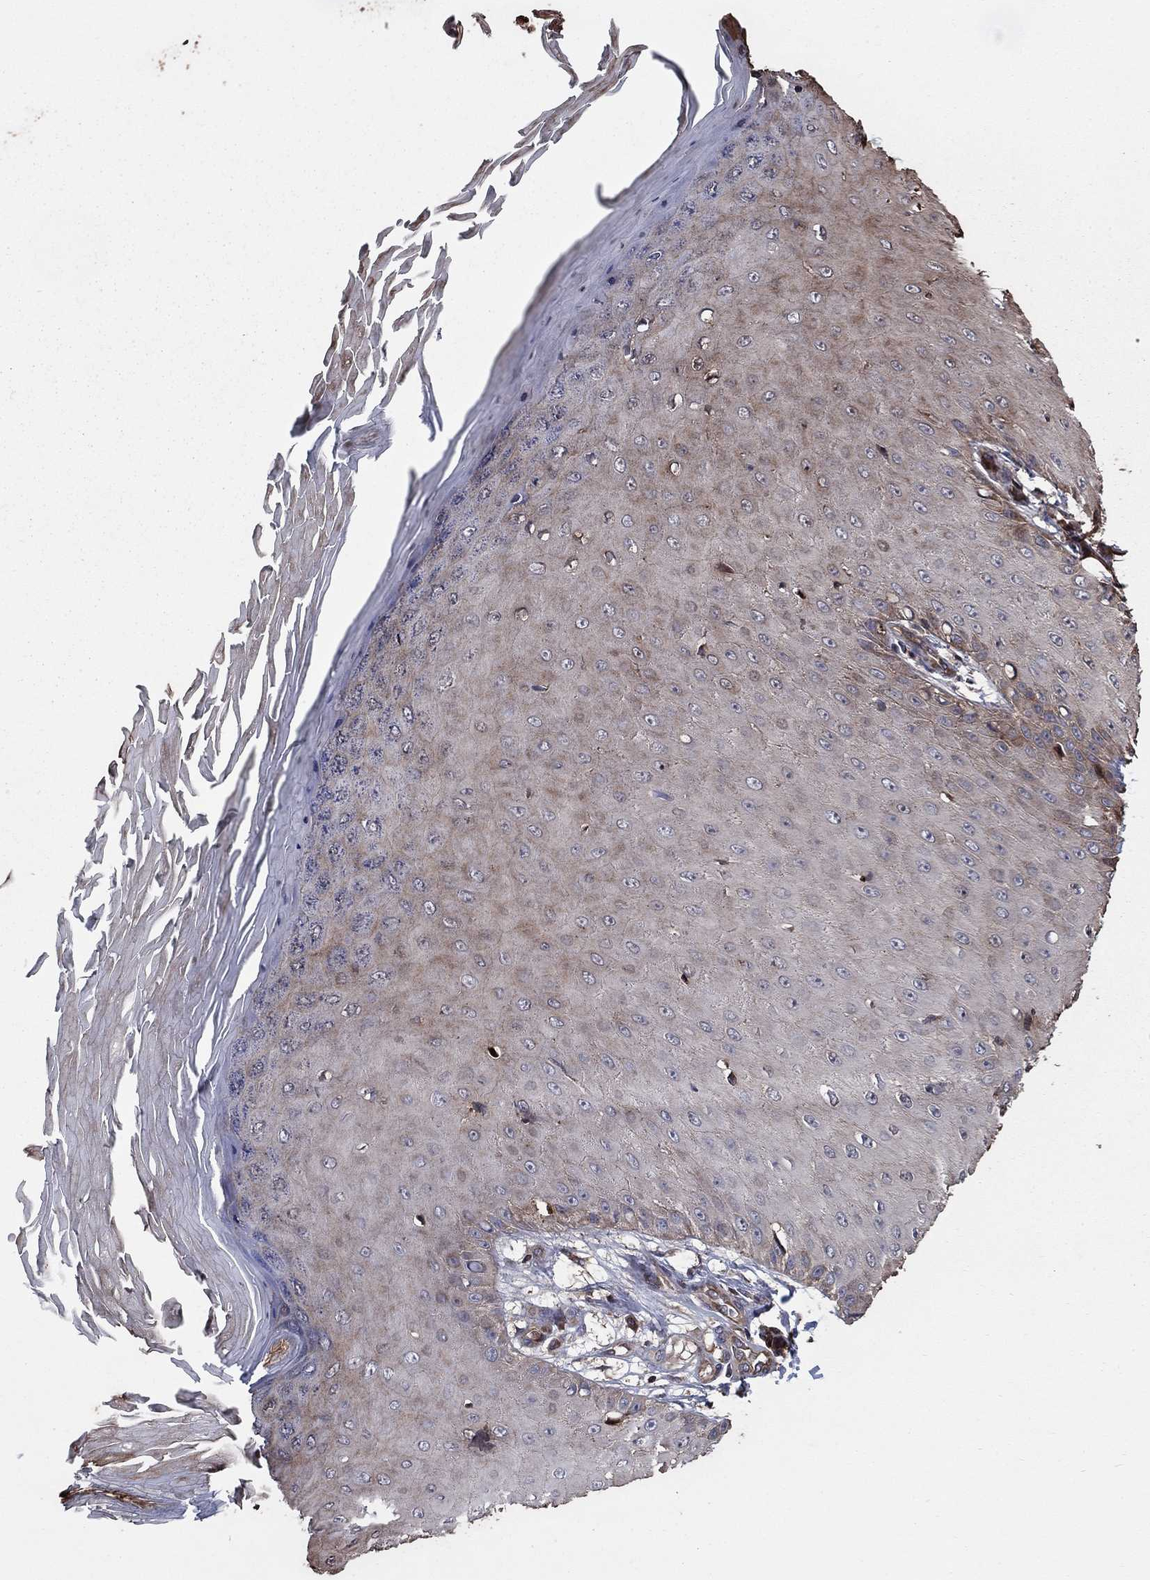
{"staining": {"intensity": "weak", "quantity": "<25%", "location": "cytoplasmic/membranous"}, "tissue": "skin cancer", "cell_type": "Tumor cells", "image_type": "cancer", "snomed": [{"axis": "morphology", "description": "Inflammation, NOS"}, {"axis": "morphology", "description": "Squamous cell carcinoma, NOS"}, {"axis": "topography", "description": "Skin"}], "caption": "DAB immunohistochemical staining of human skin squamous cell carcinoma displays no significant positivity in tumor cells.", "gene": "GYG1", "patient": {"sex": "male", "age": 70}}